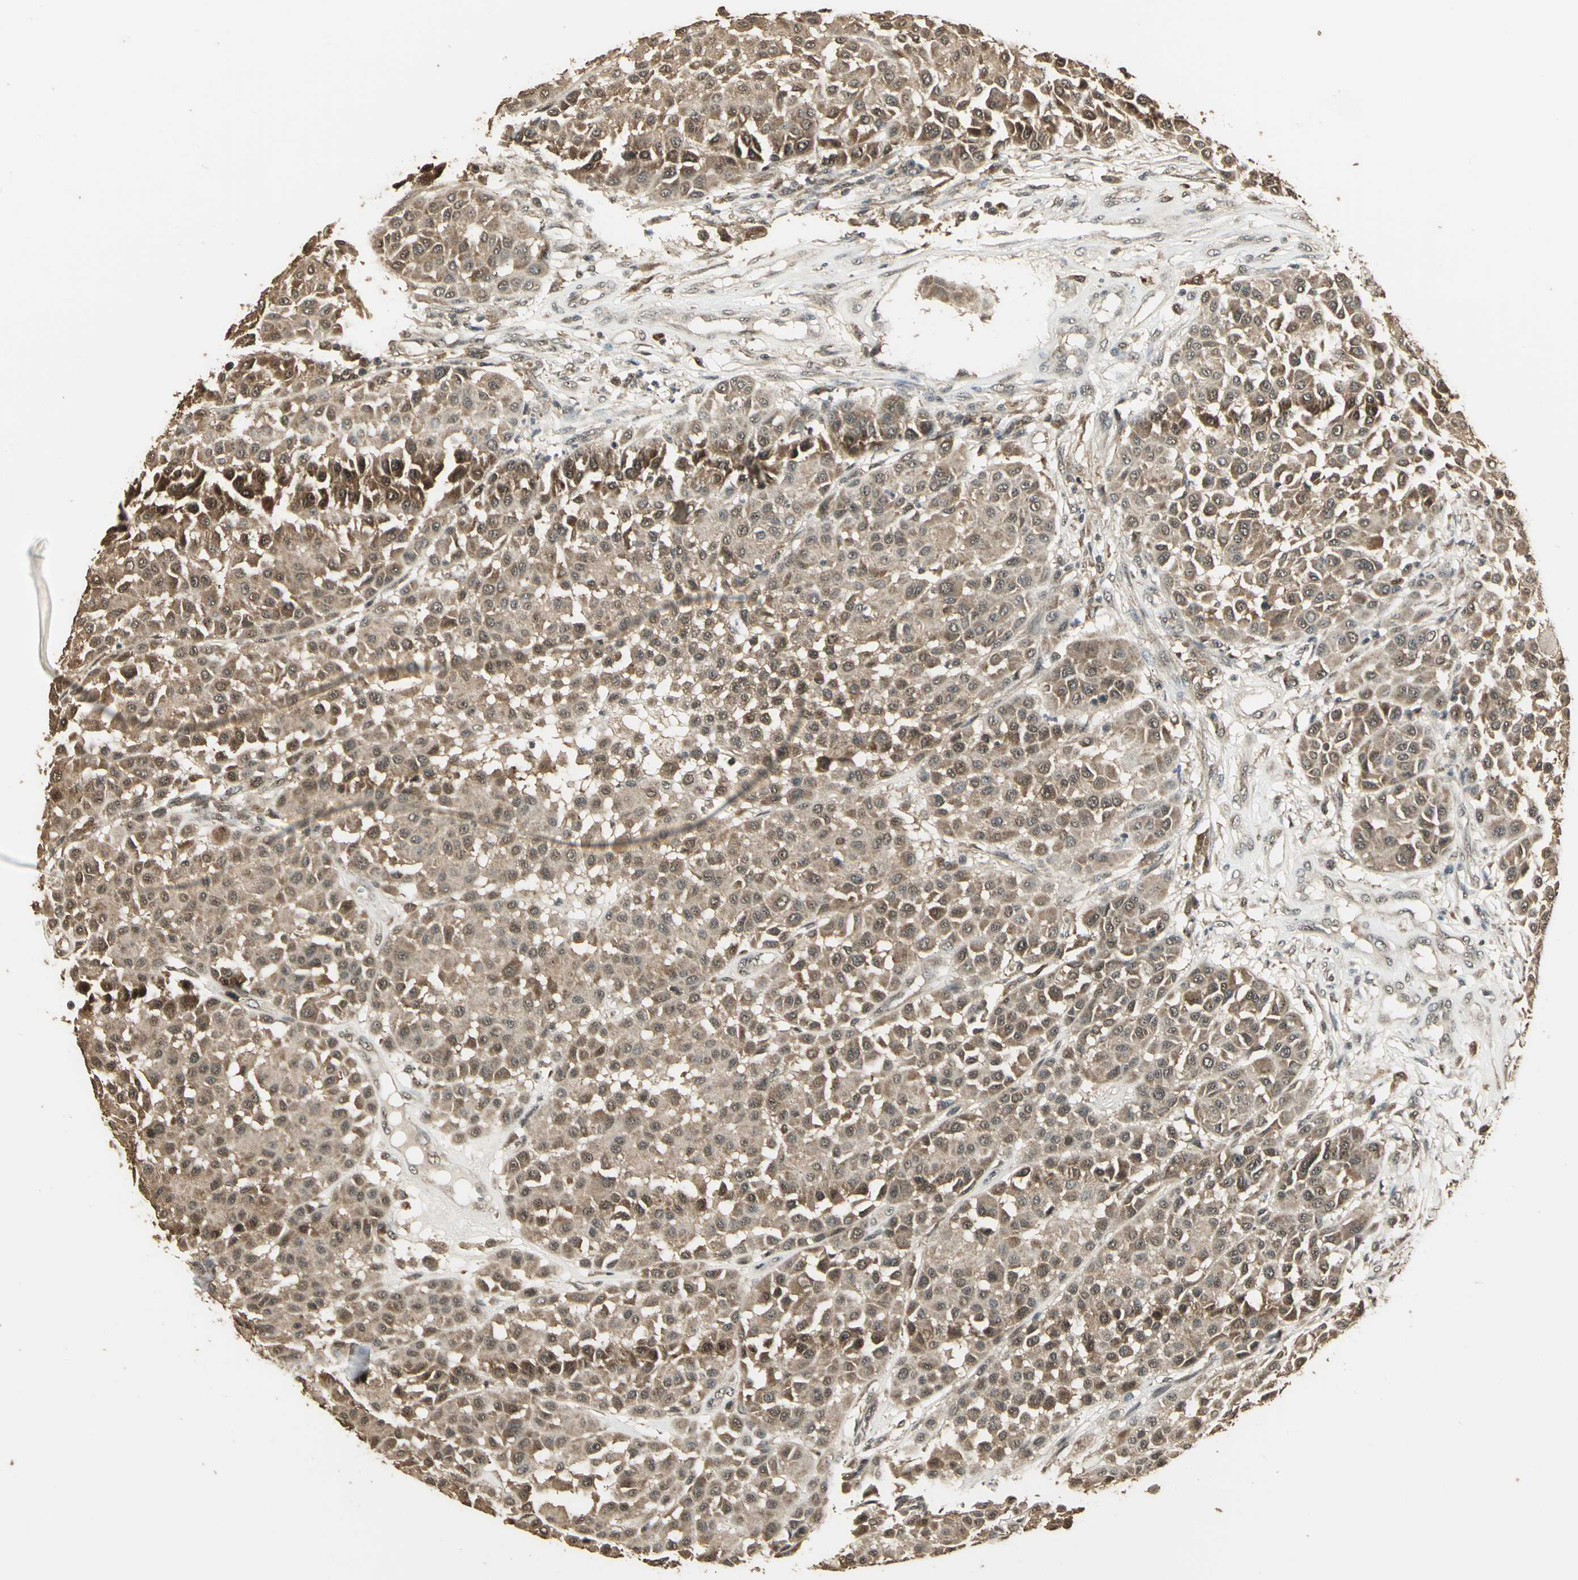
{"staining": {"intensity": "moderate", "quantity": ">75%", "location": "cytoplasmic/membranous"}, "tissue": "melanoma", "cell_type": "Tumor cells", "image_type": "cancer", "snomed": [{"axis": "morphology", "description": "Malignant melanoma, Metastatic site"}, {"axis": "topography", "description": "Soft tissue"}], "caption": "Tumor cells exhibit medium levels of moderate cytoplasmic/membranous expression in approximately >75% of cells in human malignant melanoma (metastatic site).", "gene": "UCHL5", "patient": {"sex": "male", "age": 41}}